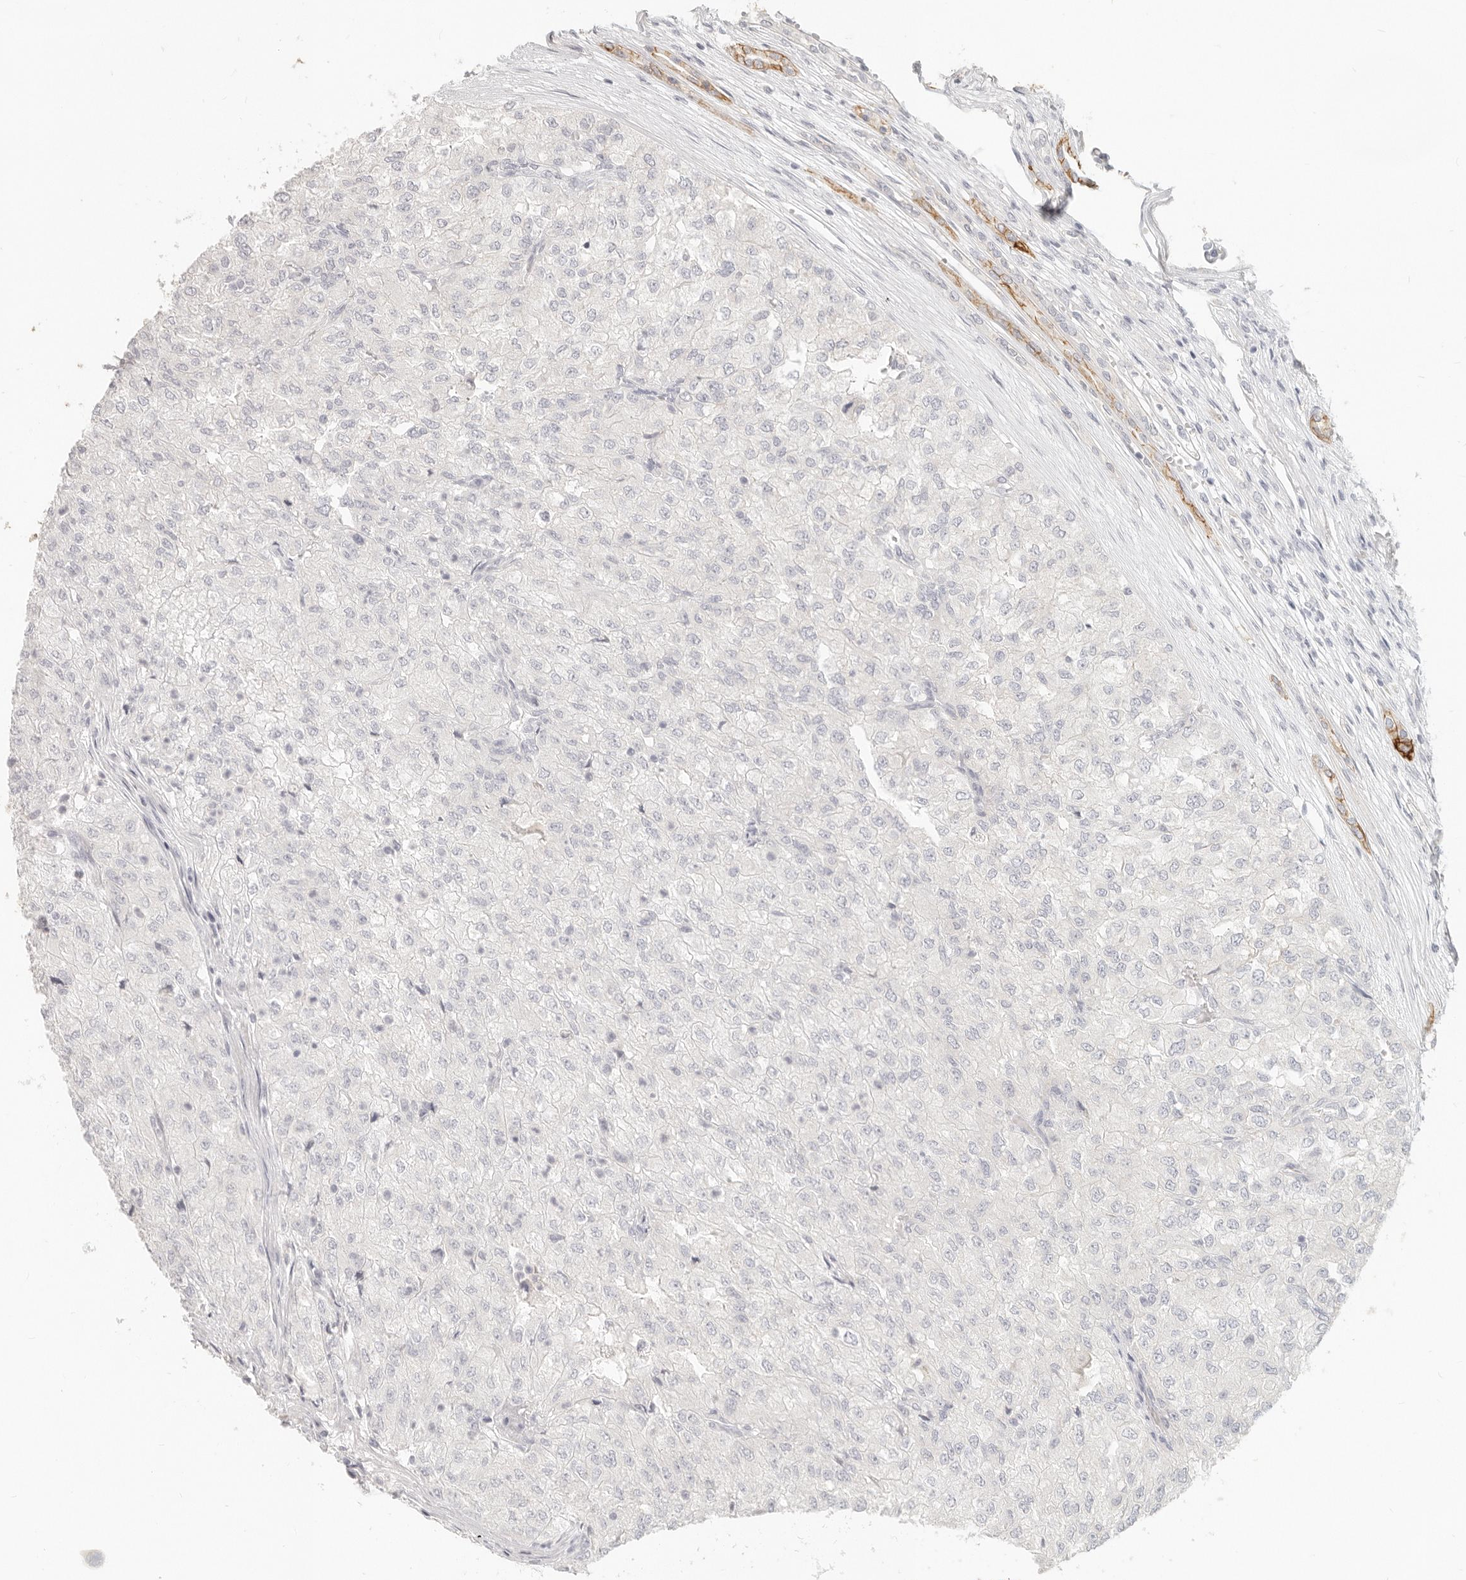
{"staining": {"intensity": "negative", "quantity": "none", "location": "none"}, "tissue": "renal cancer", "cell_type": "Tumor cells", "image_type": "cancer", "snomed": [{"axis": "morphology", "description": "Adenocarcinoma, NOS"}, {"axis": "topography", "description": "Kidney"}], "caption": "This histopathology image is of renal cancer (adenocarcinoma) stained with IHC to label a protein in brown with the nuclei are counter-stained blue. There is no positivity in tumor cells.", "gene": "EPCAM", "patient": {"sex": "female", "age": 54}}